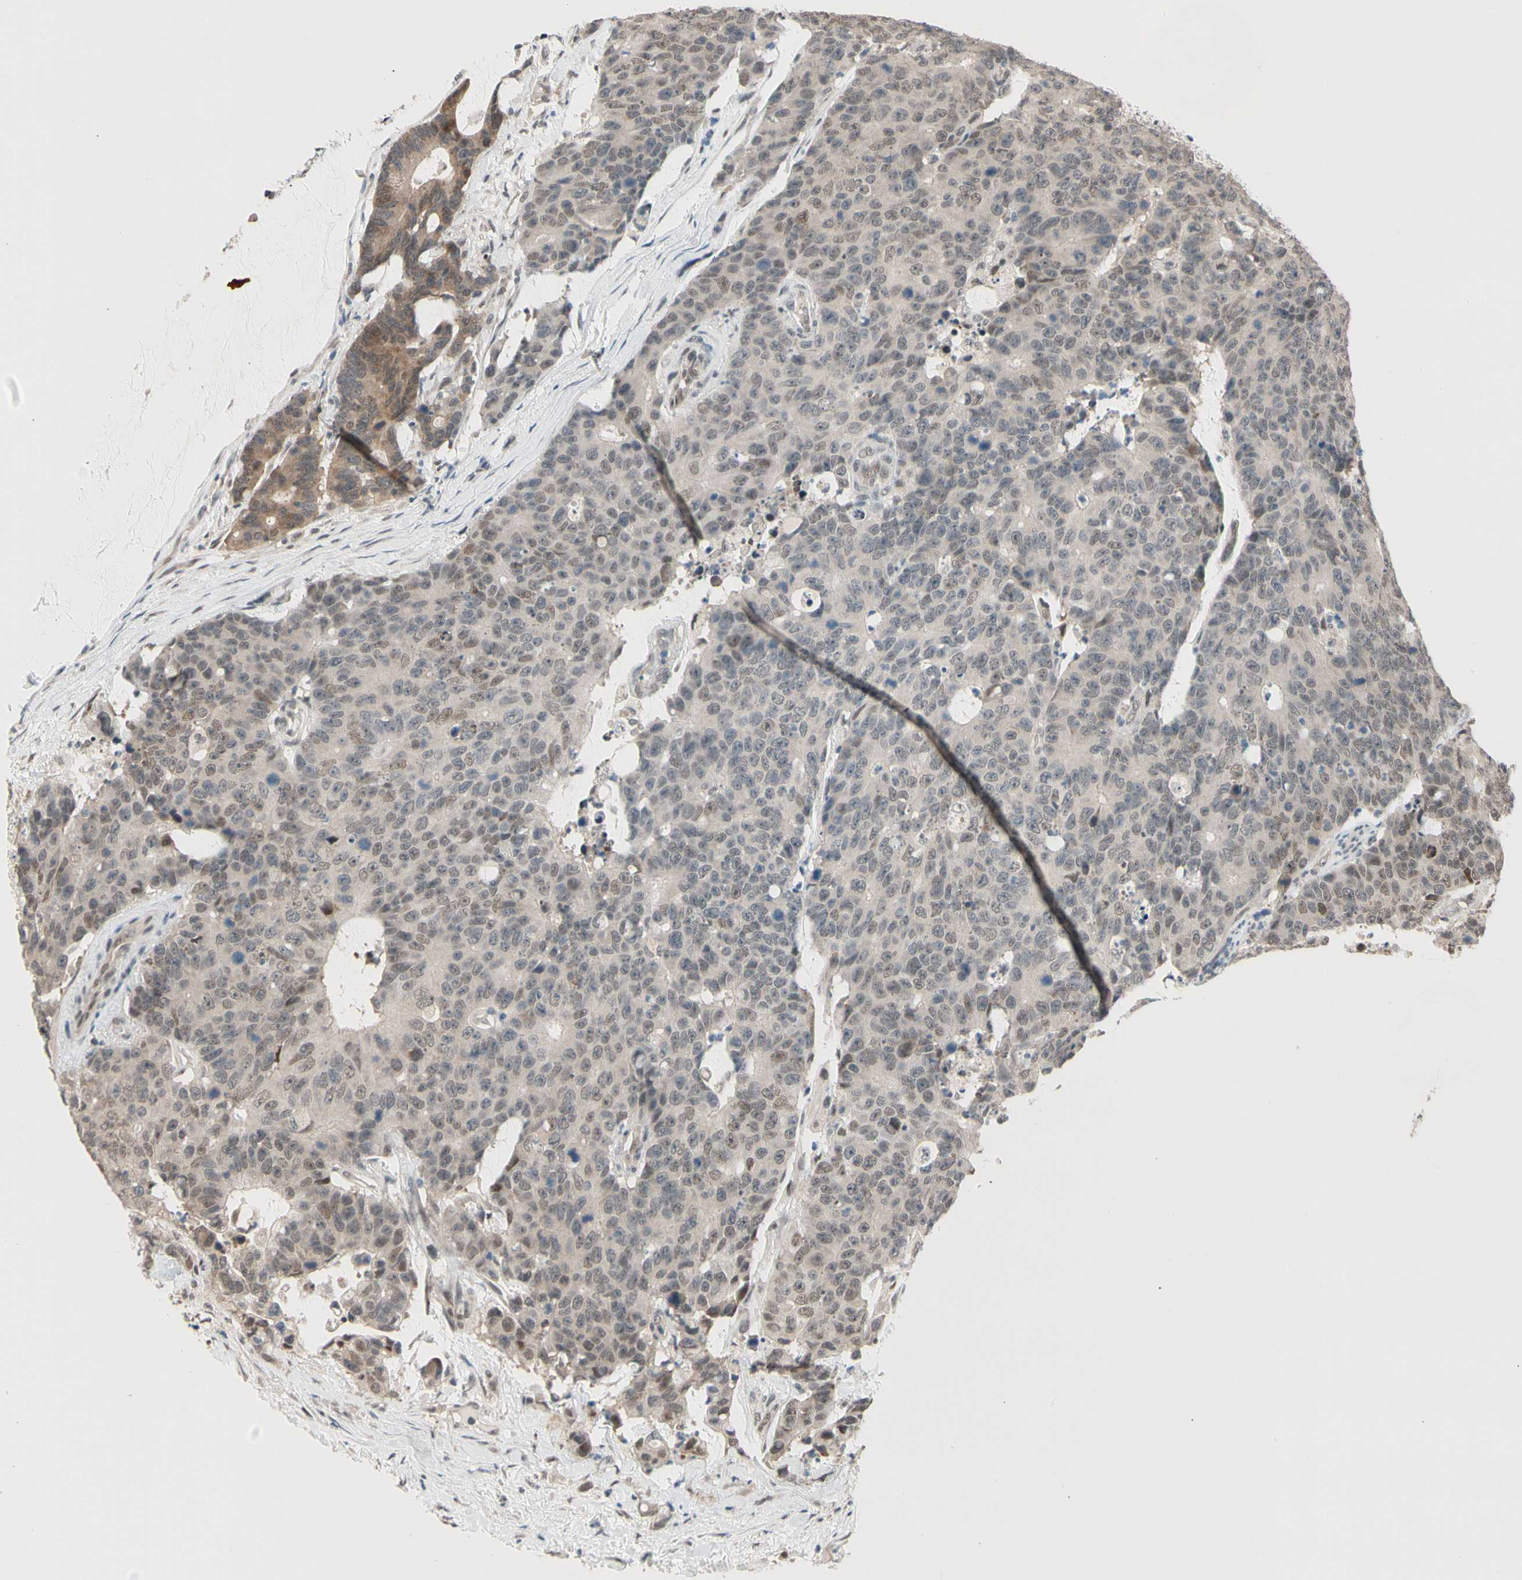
{"staining": {"intensity": "weak", "quantity": "25%-75%", "location": "cytoplasmic/membranous,nuclear"}, "tissue": "colorectal cancer", "cell_type": "Tumor cells", "image_type": "cancer", "snomed": [{"axis": "morphology", "description": "Adenocarcinoma, NOS"}, {"axis": "topography", "description": "Colon"}], "caption": "DAB (3,3'-diaminobenzidine) immunohistochemical staining of human colorectal adenocarcinoma exhibits weak cytoplasmic/membranous and nuclear protein staining in approximately 25%-75% of tumor cells.", "gene": "NGEF", "patient": {"sex": "female", "age": 86}}